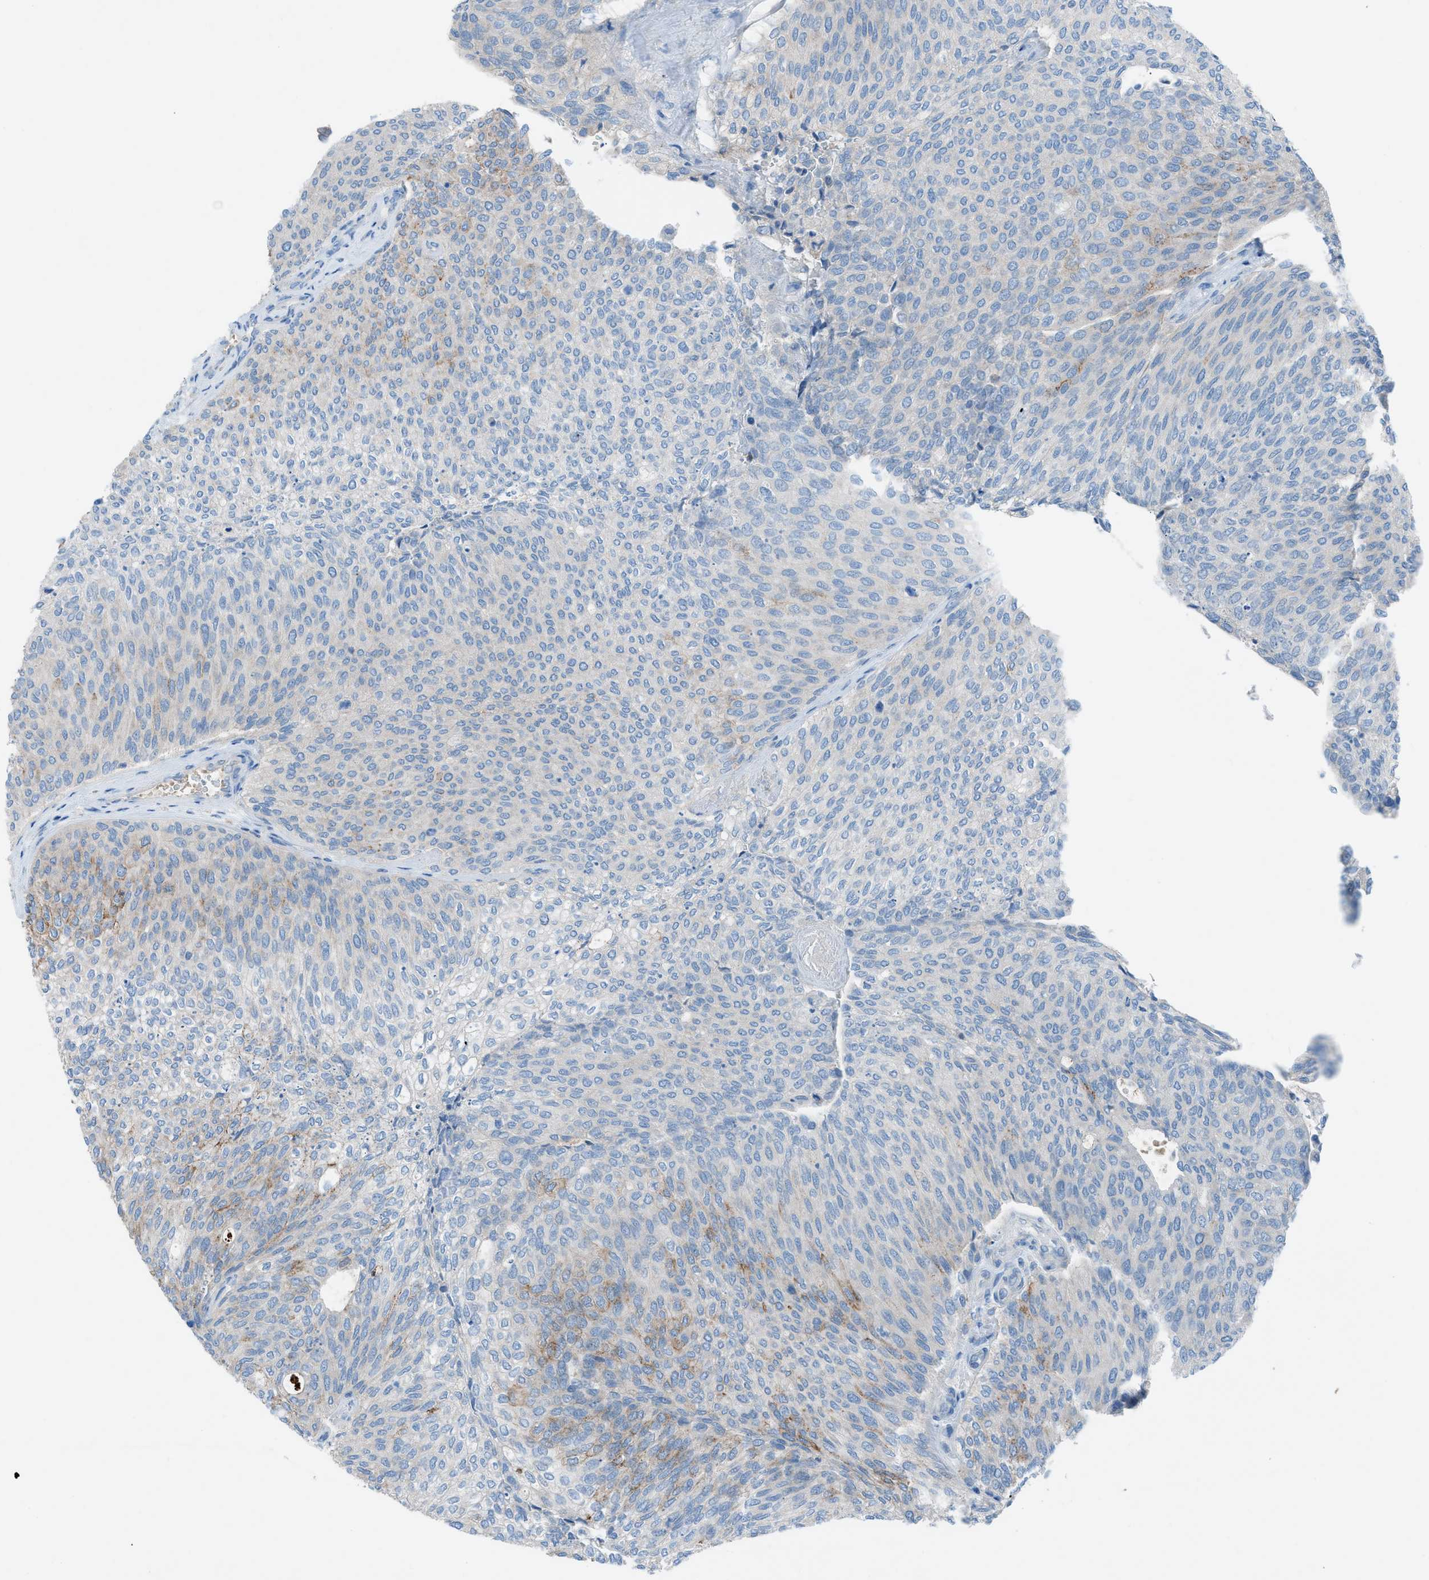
{"staining": {"intensity": "moderate", "quantity": "25%-75%", "location": "cytoplasmic/membranous"}, "tissue": "urothelial cancer", "cell_type": "Tumor cells", "image_type": "cancer", "snomed": [{"axis": "morphology", "description": "Urothelial carcinoma, Low grade"}, {"axis": "topography", "description": "Urinary bladder"}], "caption": "Immunohistochemistry (IHC) image of neoplastic tissue: low-grade urothelial carcinoma stained using immunohistochemistry demonstrates medium levels of moderate protein expression localized specifically in the cytoplasmic/membranous of tumor cells, appearing as a cytoplasmic/membranous brown color.", "gene": "C5AR2", "patient": {"sex": "female", "age": 79}}